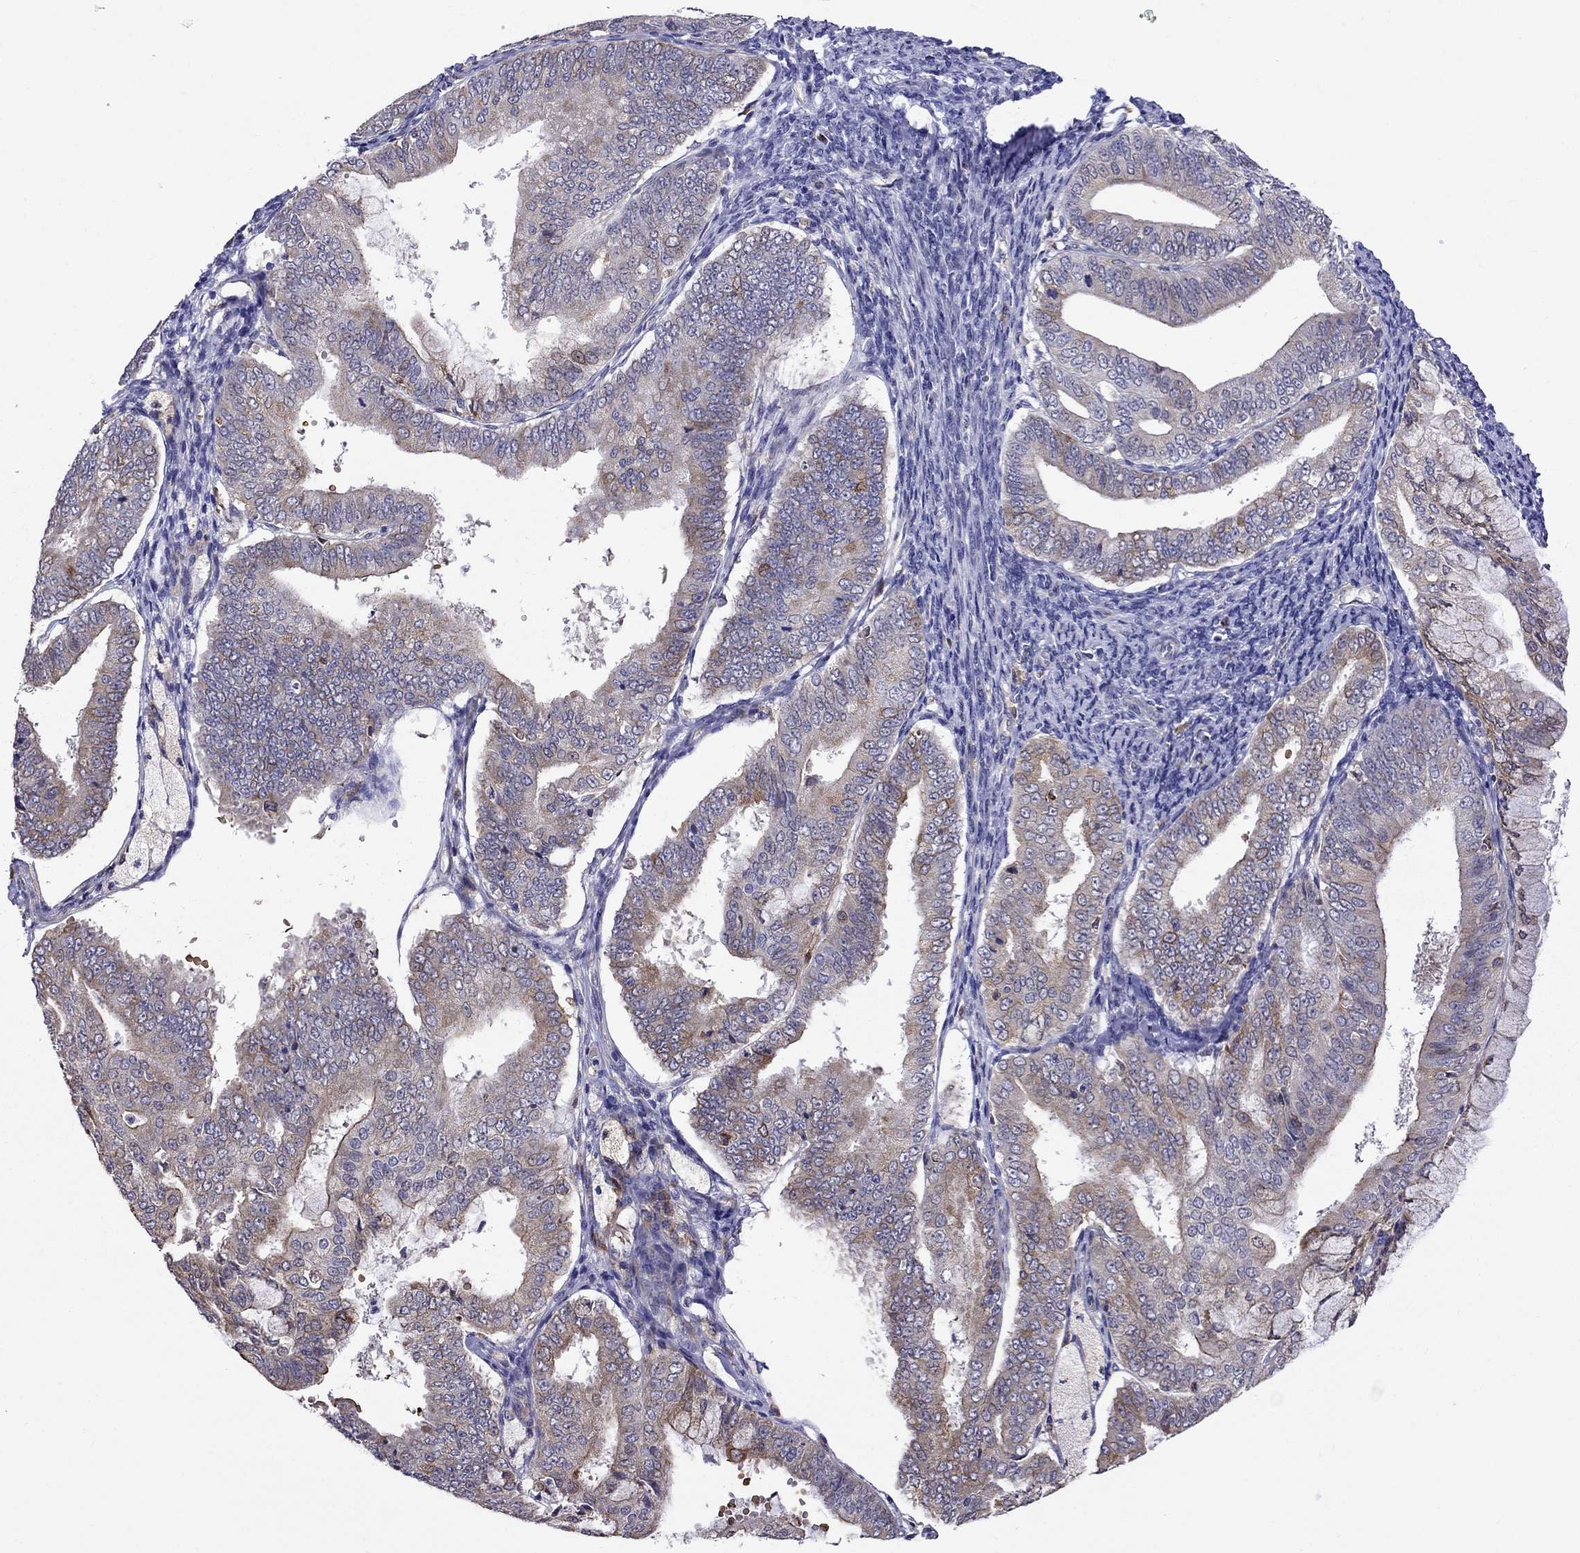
{"staining": {"intensity": "moderate", "quantity": "25%-75%", "location": "cytoplasmic/membranous"}, "tissue": "endometrial cancer", "cell_type": "Tumor cells", "image_type": "cancer", "snomed": [{"axis": "morphology", "description": "Adenocarcinoma, NOS"}, {"axis": "topography", "description": "Endometrium"}], "caption": "Human endometrial adenocarcinoma stained with a brown dye reveals moderate cytoplasmic/membranous positive expression in about 25%-75% of tumor cells.", "gene": "ADAM28", "patient": {"sex": "female", "age": 63}}